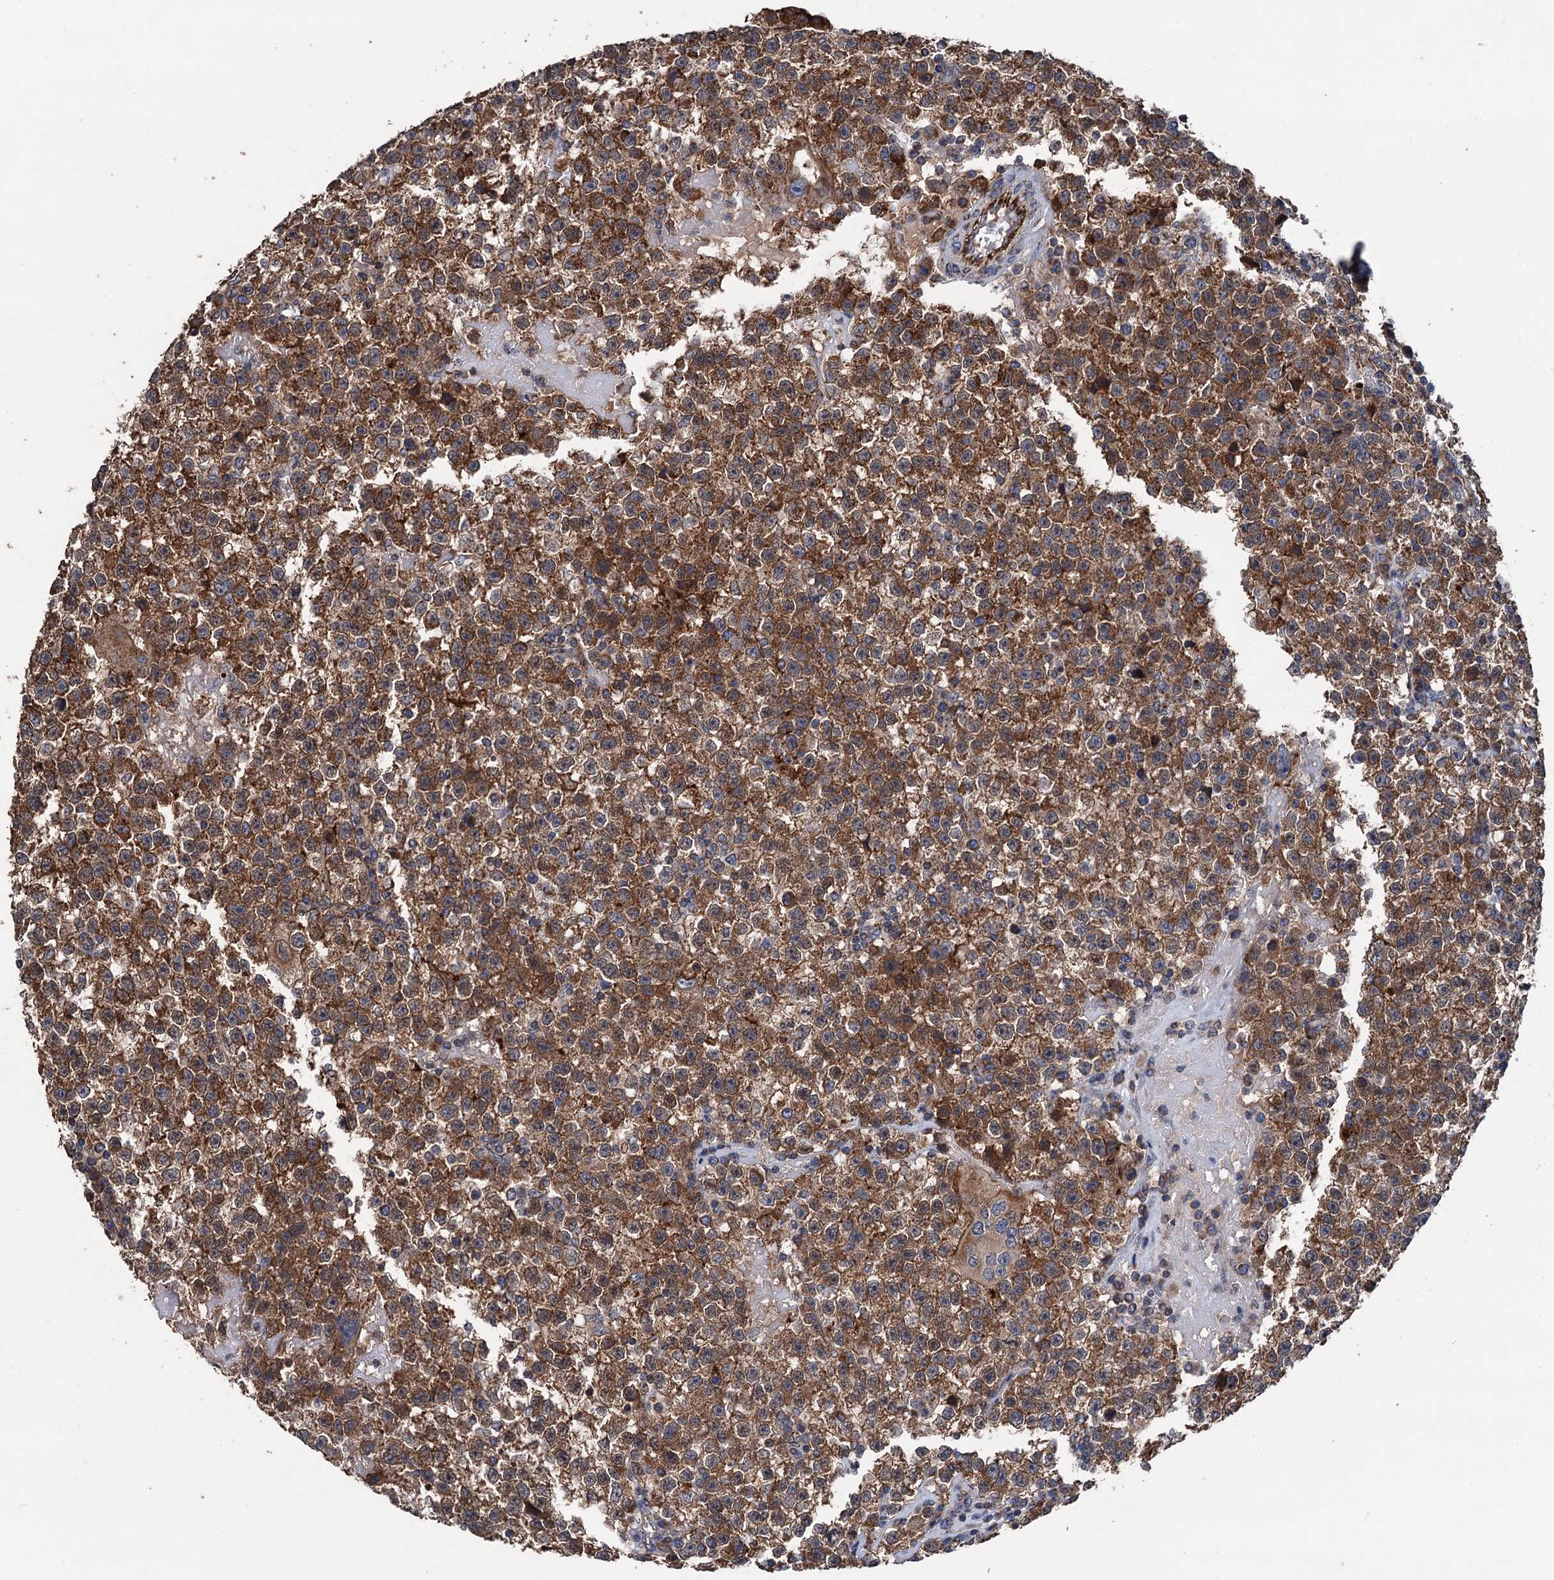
{"staining": {"intensity": "strong", "quantity": ">75%", "location": "cytoplasmic/membranous"}, "tissue": "testis cancer", "cell_type": "Tumor cells", "image_type": "cancer", "snomed": [{"axis": "morphology", "description": "Seminoma, NOS"}, {"axis": "topography", "description": "Testis"}], "caption": "The photomicrograph demonstrates a brown stain indicating the presence of a protein in the cytoplasmic/membranous of tumor cells in testis seminoma. Immunohistochemistry stains the protein in brown and the nuclei are stained blue.", "gene": "DGLUCY", "patient": {"sex": "male", "age": 22}}